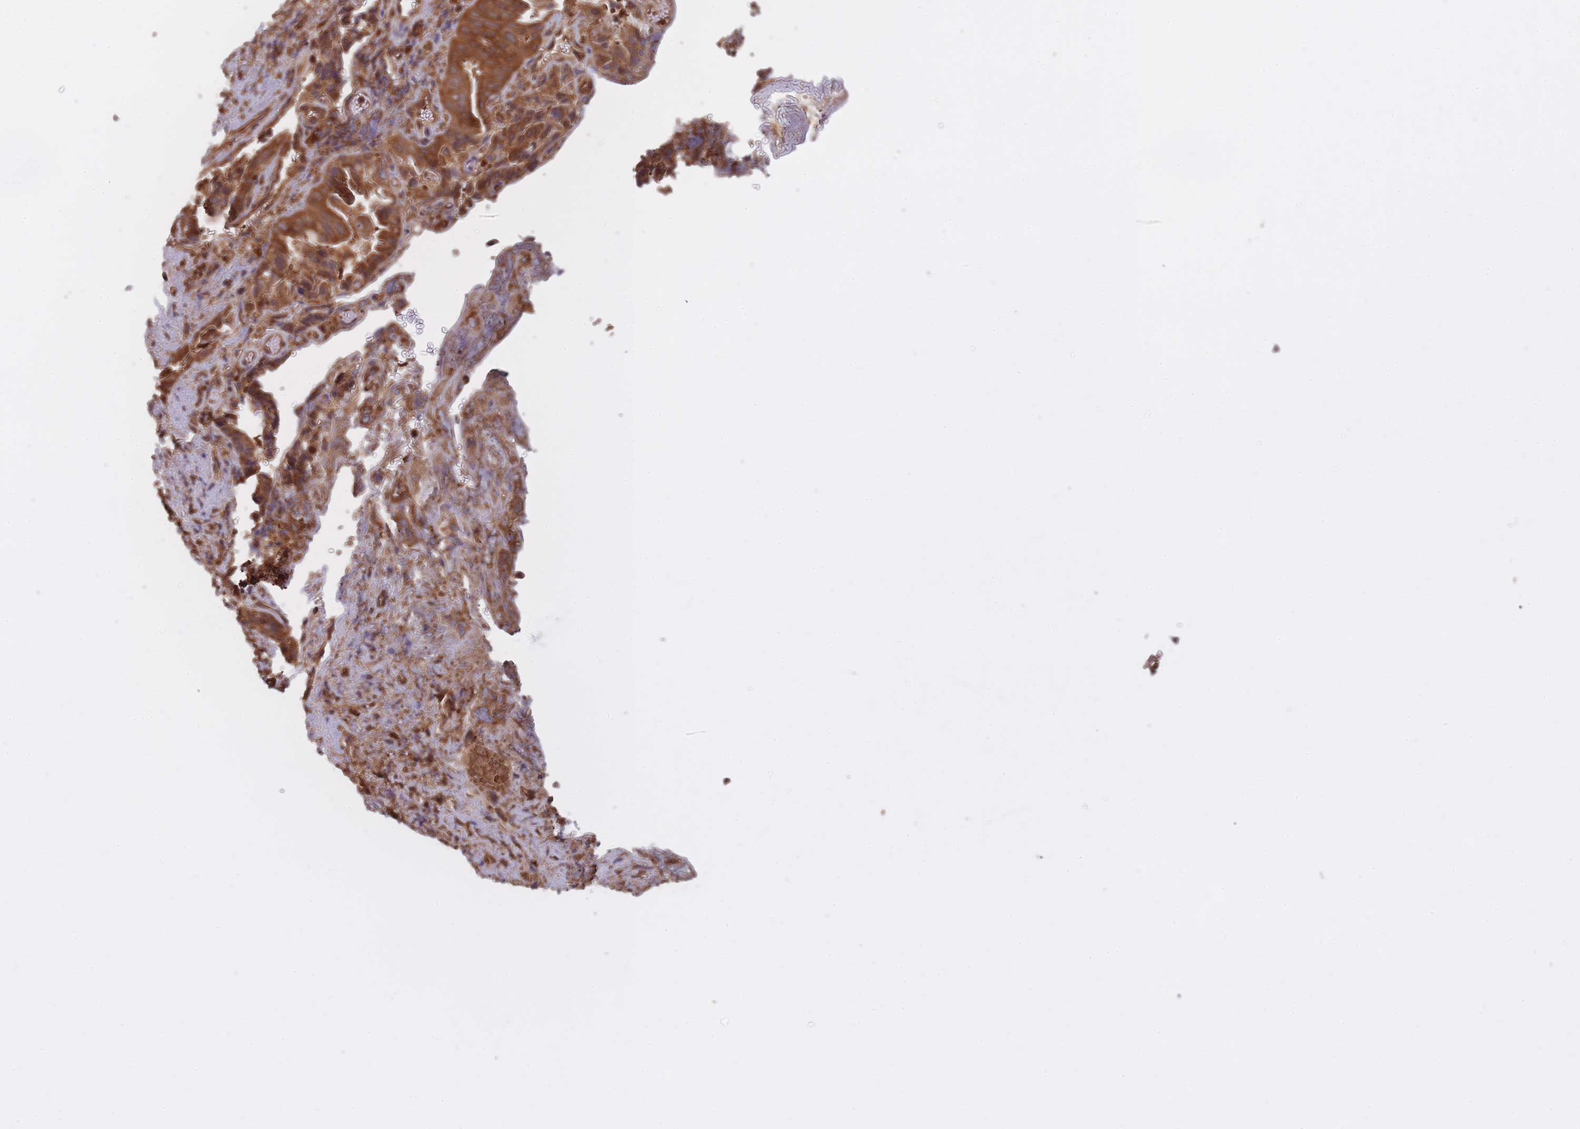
{"staining": {"intensity": "strong", "quantity": ">75%", "location": "cytoplasmic/membranous"}, "tissue": "liver cancer", "cell_type": "Tumor cells", "image_type": "cancer", "snomed": [{"axis": "morphology", "description": "Cholangiocarcinoma"}, {"axis": "topography", "description": "Liver"}], "caption": "DAB immunohistochemical staining of cholangiocarcinoma (liver) exhibits strong cytoplasmic/membranous protein staining in about >75% of tumor cells.", "gene": "ARL13B", "patient": {"sex": "female", "age": 68}}